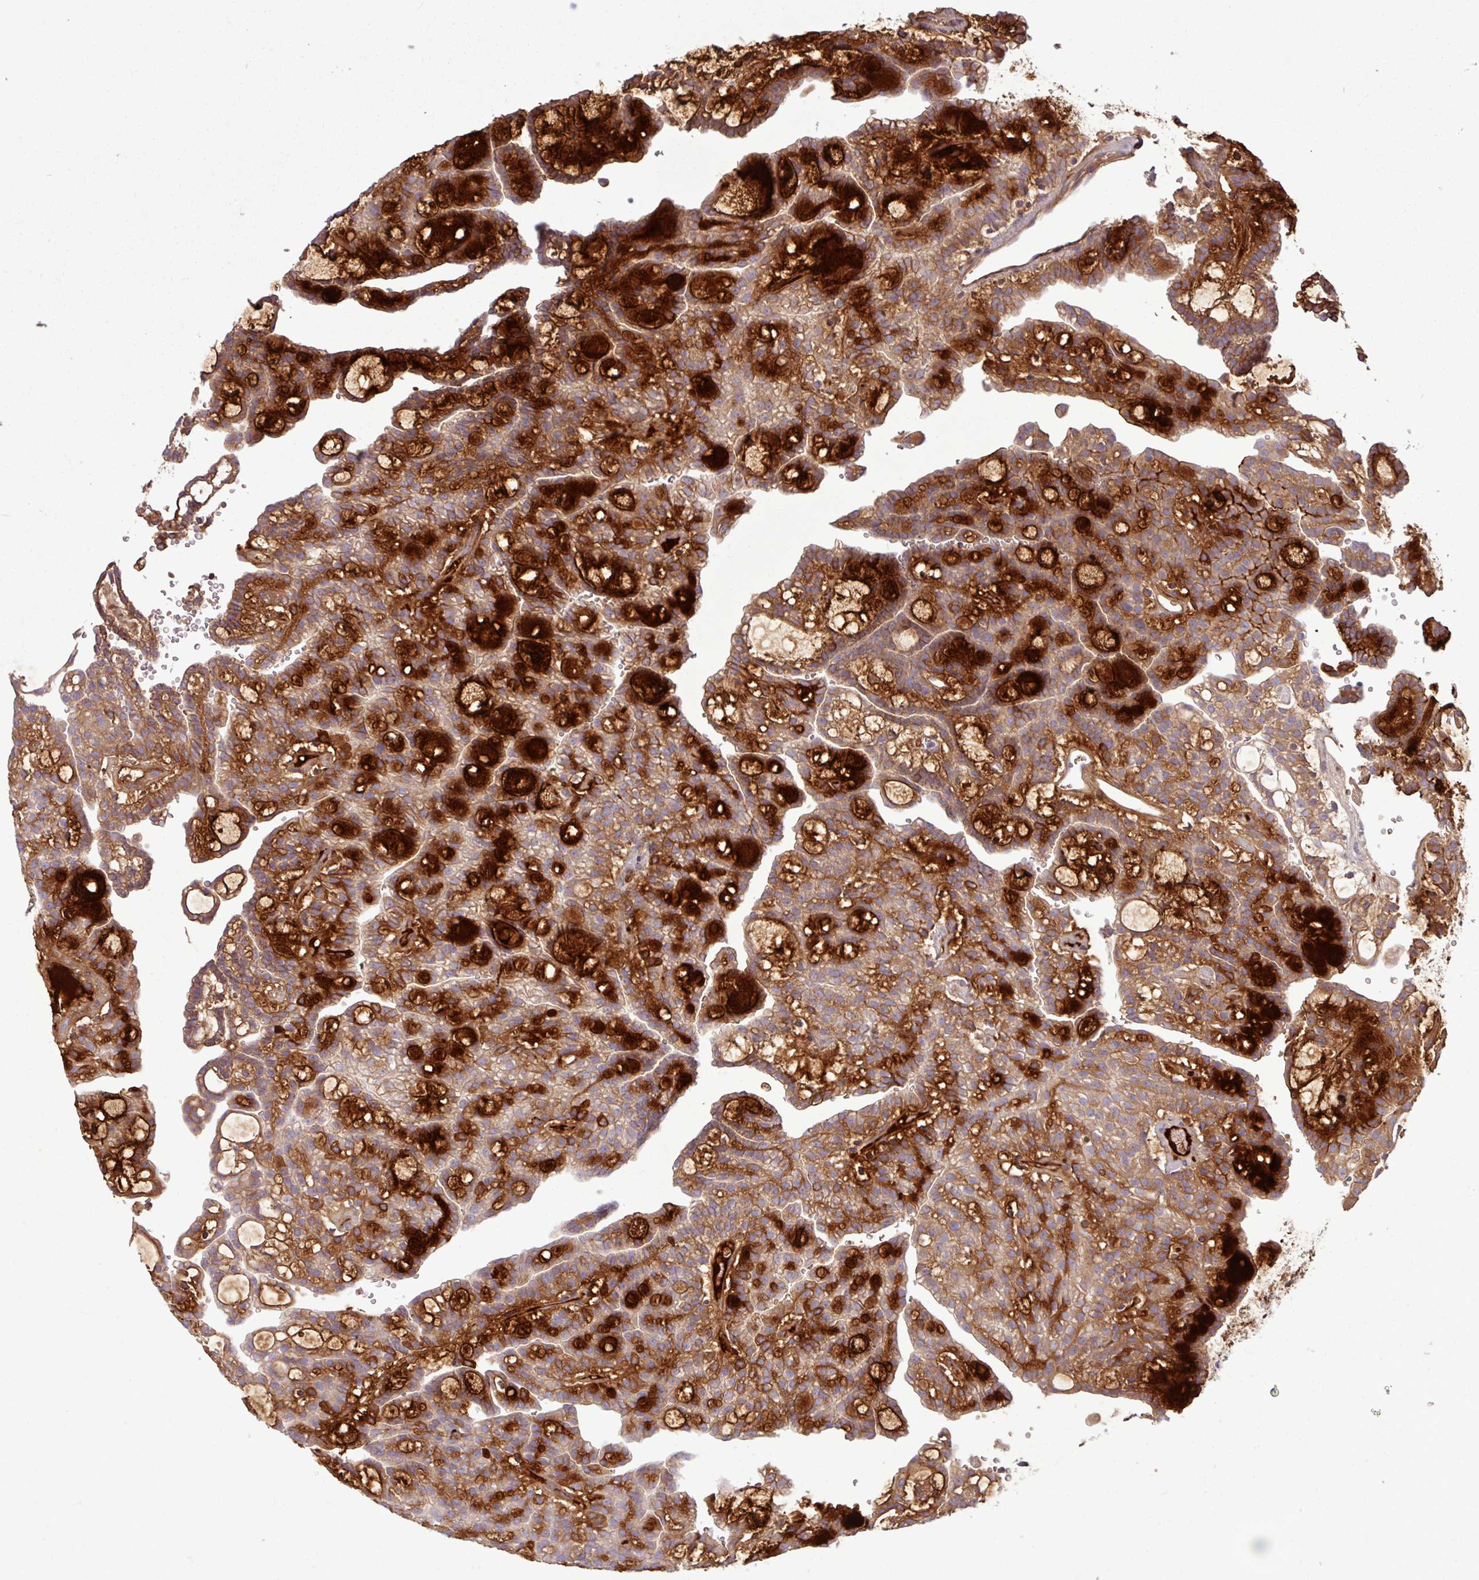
{"staining": {"intensity": "strong", "quantity": ">75%", "location": "cytoplasmic/membranous"}, "tissue": "renal cancer", "cell_type": "Tumor cells", "image_type": "cancer", "snomed": [{"axis": "morphology", "description": "Adenocarcinoma, NOS"}, {"axis": "topography", "description": "Kidney"}], "caption": "This is an image of immunohistochemistry (IHC) staining of renal adenocarcinoma, which shows strong staining in the cytoplasmic/membranous of tumor cells.", "gene": "C4B", "patient": {"sex": "male", "age": 63}}